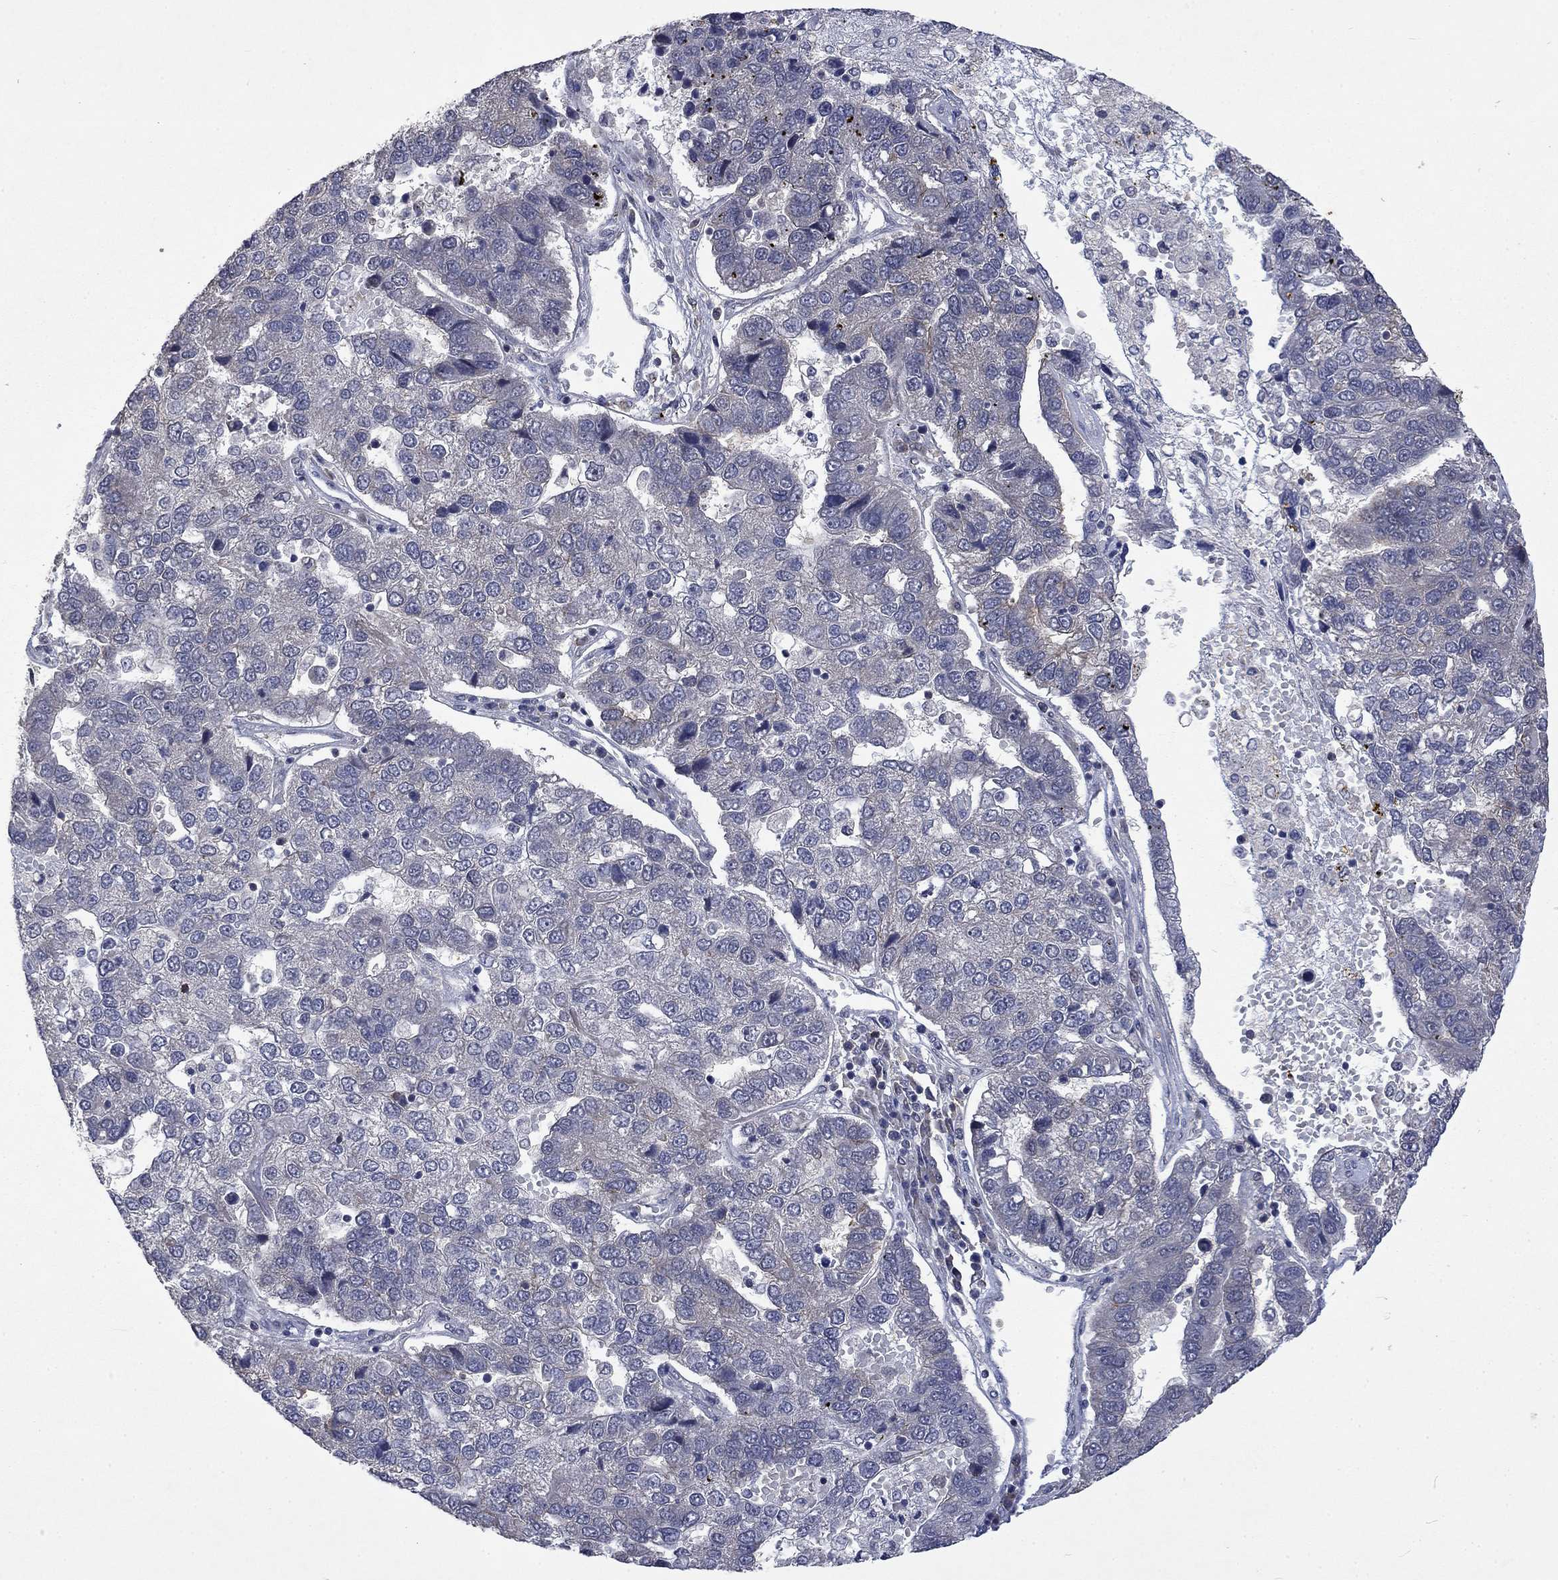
{"staining": {"intensity": "moderate", "quantity": "<25%", "location": "cytoplasmic/membranous"}, "tissue": "pancreatic cancer", "cell_type": "Tumor cells", "image_type": "cancer", "snomed": [{"axis": "morphology", "description": "Adenocarcinoma, NOS"}, {"axis": "topography", "description": "Pancreas"}], "caption": "There is low levels of moderate cytoplasmic/membranous staining in tumor cells of adenocarcinoma (pancreatic), as demonstrated by immunohistochemical staining (brown color).", "gene": "PPP1R9A", "patient": {"sex": "female", "age": 61}}